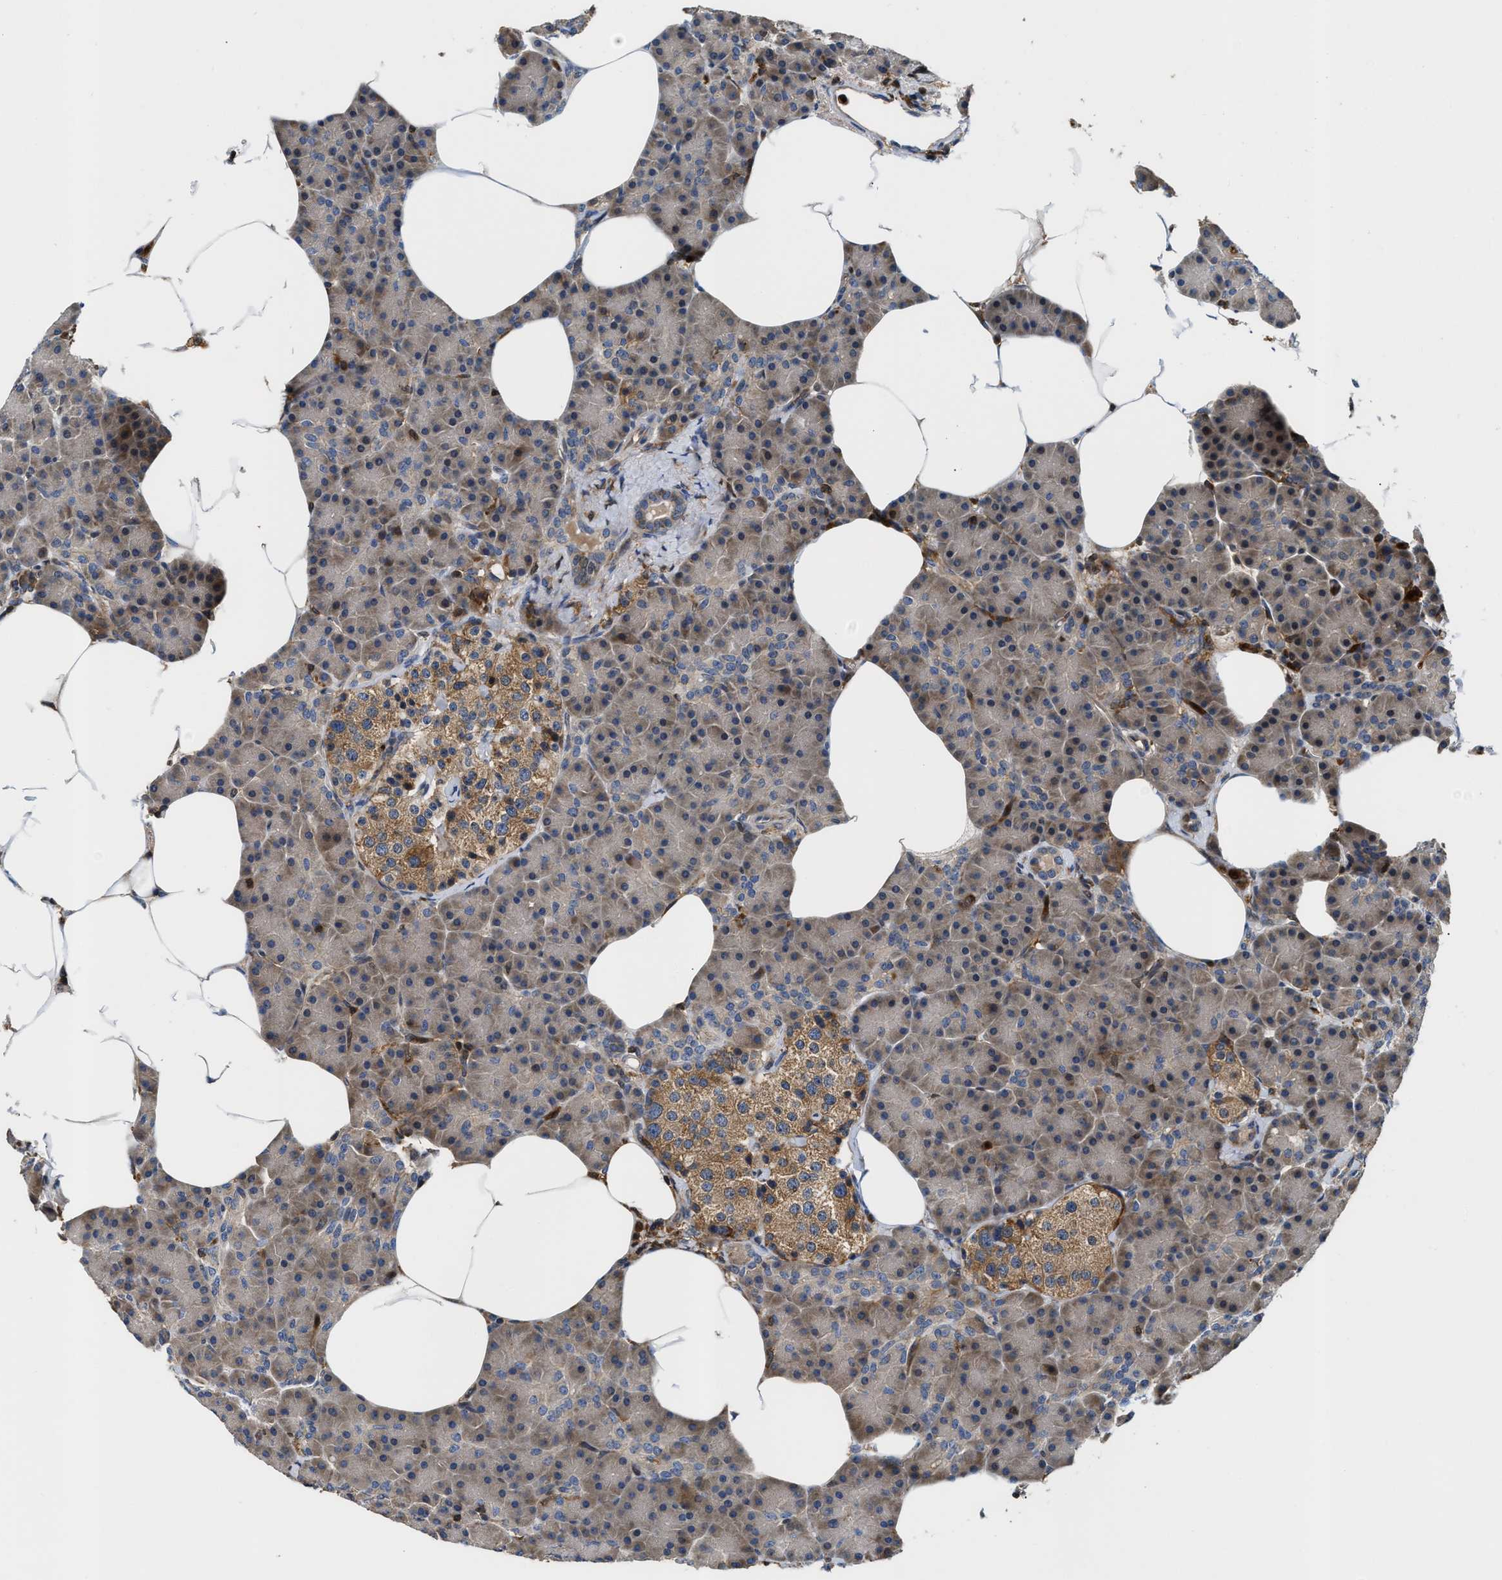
{"staining": {"intensity": "weak", "quantity": "<25%", "location": "cytoplasmic/membranous"}, "tissue": "pancreas", "cell_type": "Exocrine glandular cells", "image_type": "normal", "snomed": [{"axis": "morphology", "description": "Normal tissue, NOS"}, {"axis": "topography", "description": "Pancreas"}], "caption": "A histopathology image of human pancreas is negative for staining in exocrine glandular cells. (DAB (3,3'-diaminobenzidine) immunohistochemistry visualized using brightfield microscopy, high magnification).", "gene": "OSTF1", "patient": {"sex": "female", "age": 70}}